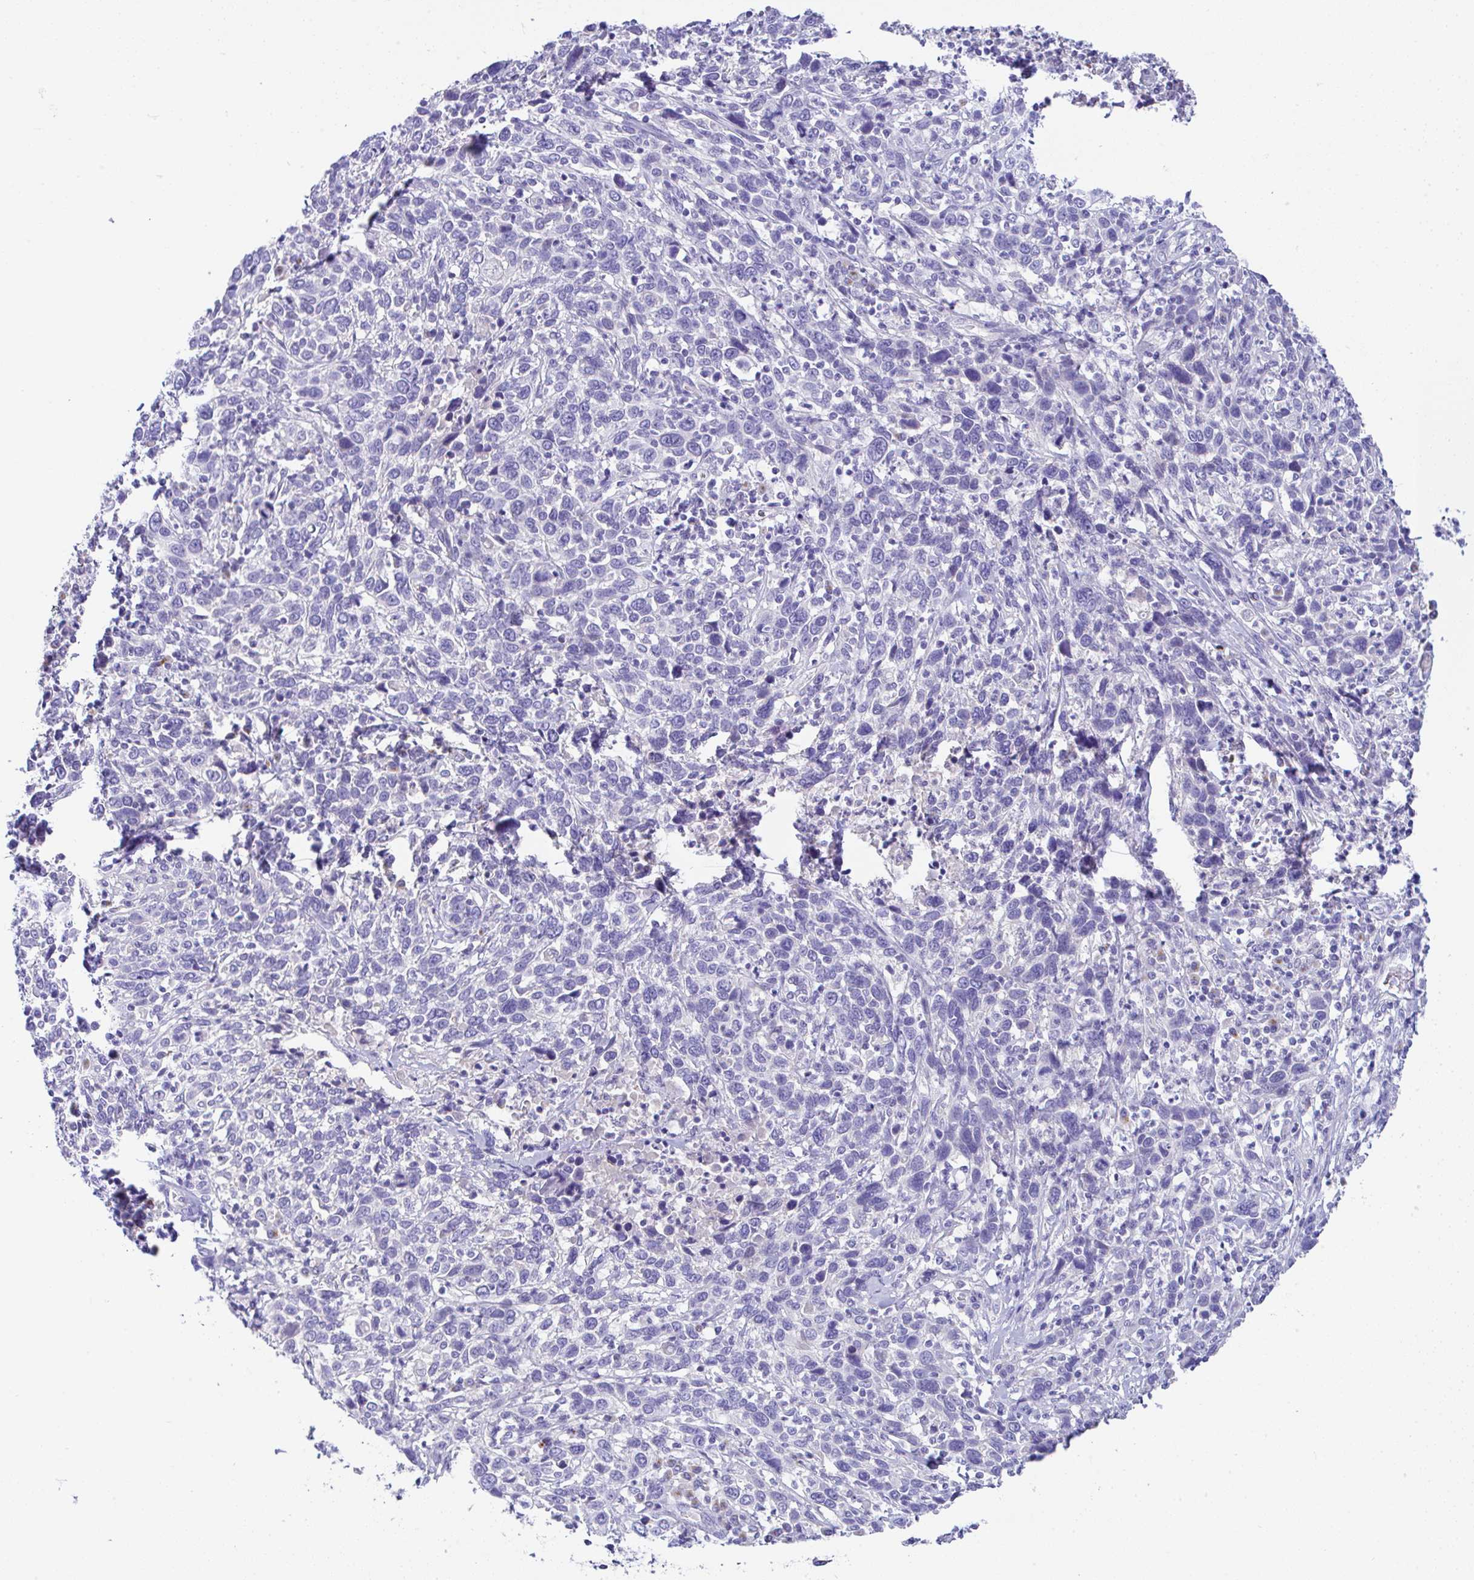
{"staining": {"intensity": "negative", "quantity": "none", "location": "none"}, "tissue": "cervical cancer", "cell_type": "Tumor cells", "image_type": "cancer", "snomed": [{"axis": "morphology", "description": "Squamous cell carcinoma, NOS"}, {"axis": "topography", "description": "Cervix"}], "caption": "Protein analysis of cervical cancer (squamous cell carcinoma) displays no significant expression in tumor cells.", "gene": "SERPINE3", "patient": {"sex": "female", "age": 46}}